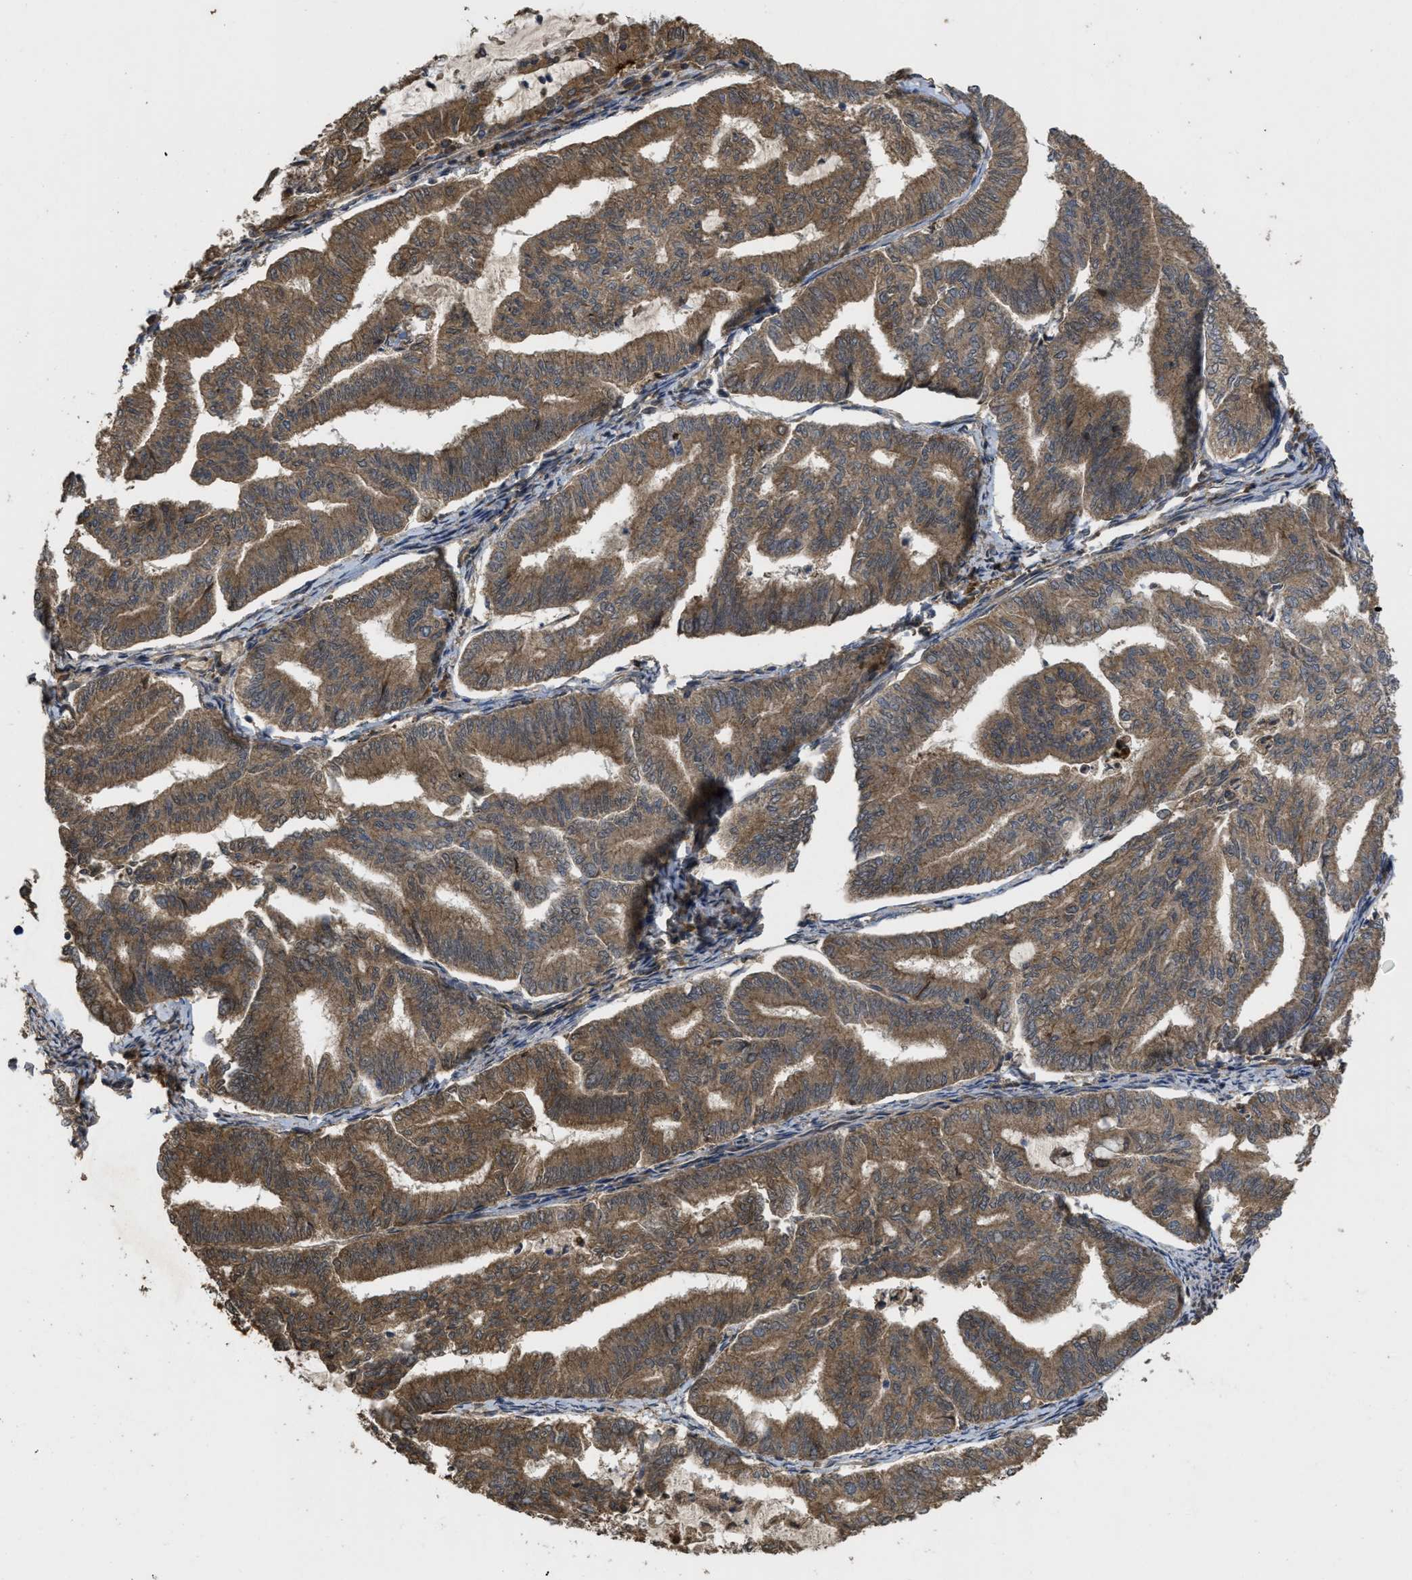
{"staining": {"intensity": "moderate", "quantity": ">75%", "location": "cytoplasmic/membranous"}, "tissue": "endometrial cancer", "cell_type": "Tumor cells", "image_type": "cancer", "snomed": [{"axis": "morphology", "description": "Adenocarcinoma, NOS"}, {"axis": "topography", "description": "Endometrium"}], "caption": "Immunohistochemistry (IHC) (DAB (3,3'-diaminobenzidine)) staining of endometrial adenocarcinoma displays moderate cytoplasmic/membranous protein staining in about >75% of tumor cells.", "gene": "FZD6", "patient": {"sex": "female", "age": 79}}